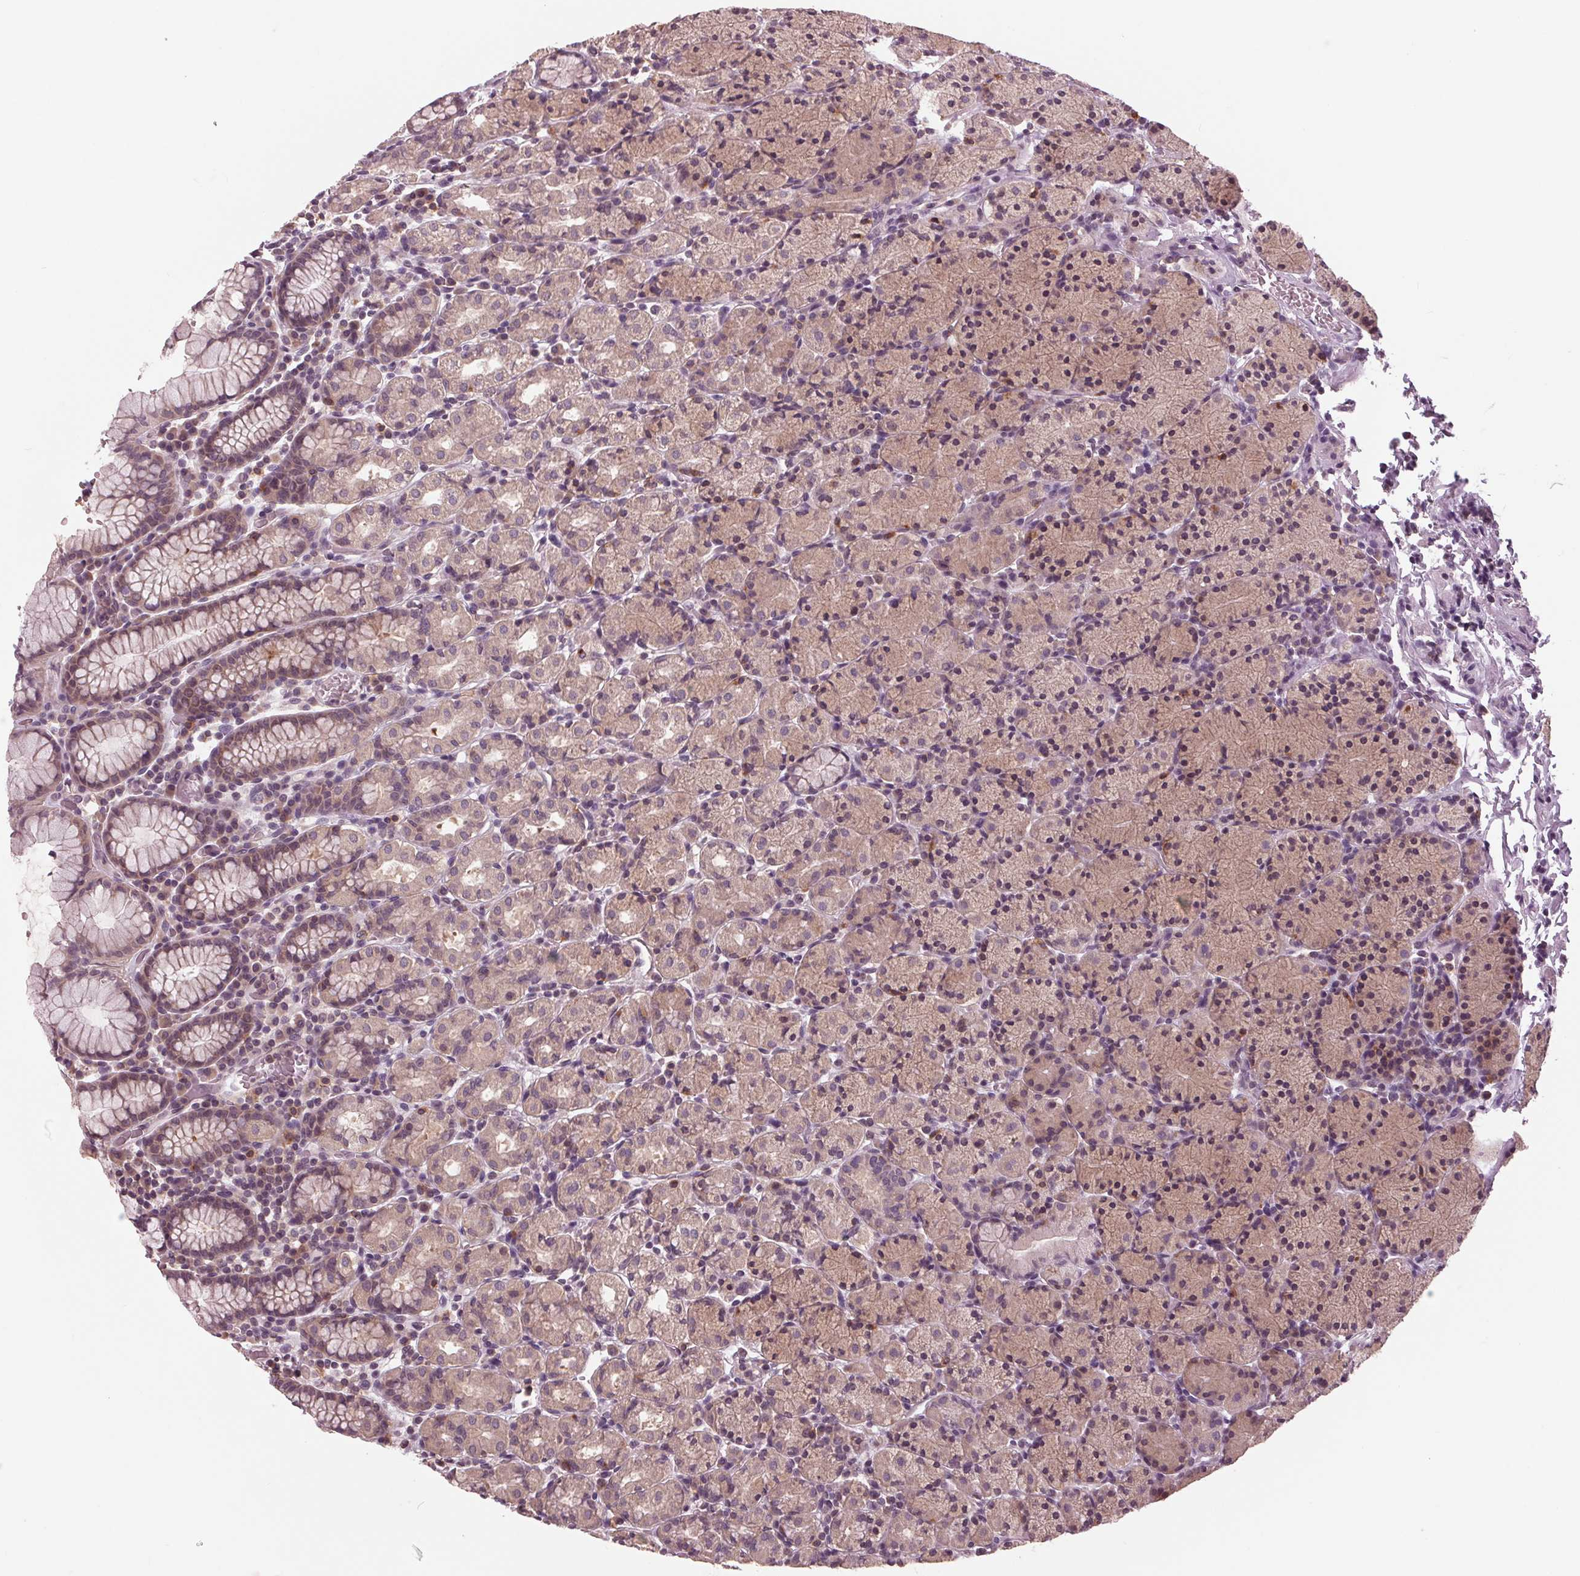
{"staining": {"intensity": "weak", "quantity": "<25%", "location": "cytoplasmic/membranous"}, "tissue": "stomach", "cell_type": "Glandular cells", "image_type": "normal", "snomed": [{"axis": "morphology", "description": "Normal tissue, NOS"}, {"axis": "topography", "description": "Stomach, upper"}, {"axis": "topography", "description": "Stomach"}], "caption": "This is an immunohistochemistry (IHC) histopathology image of benign human stomach. There is no expression in glandular cells.", "gene": "SIGLEC6", "patient": {"sex": "male", "age": 62}}